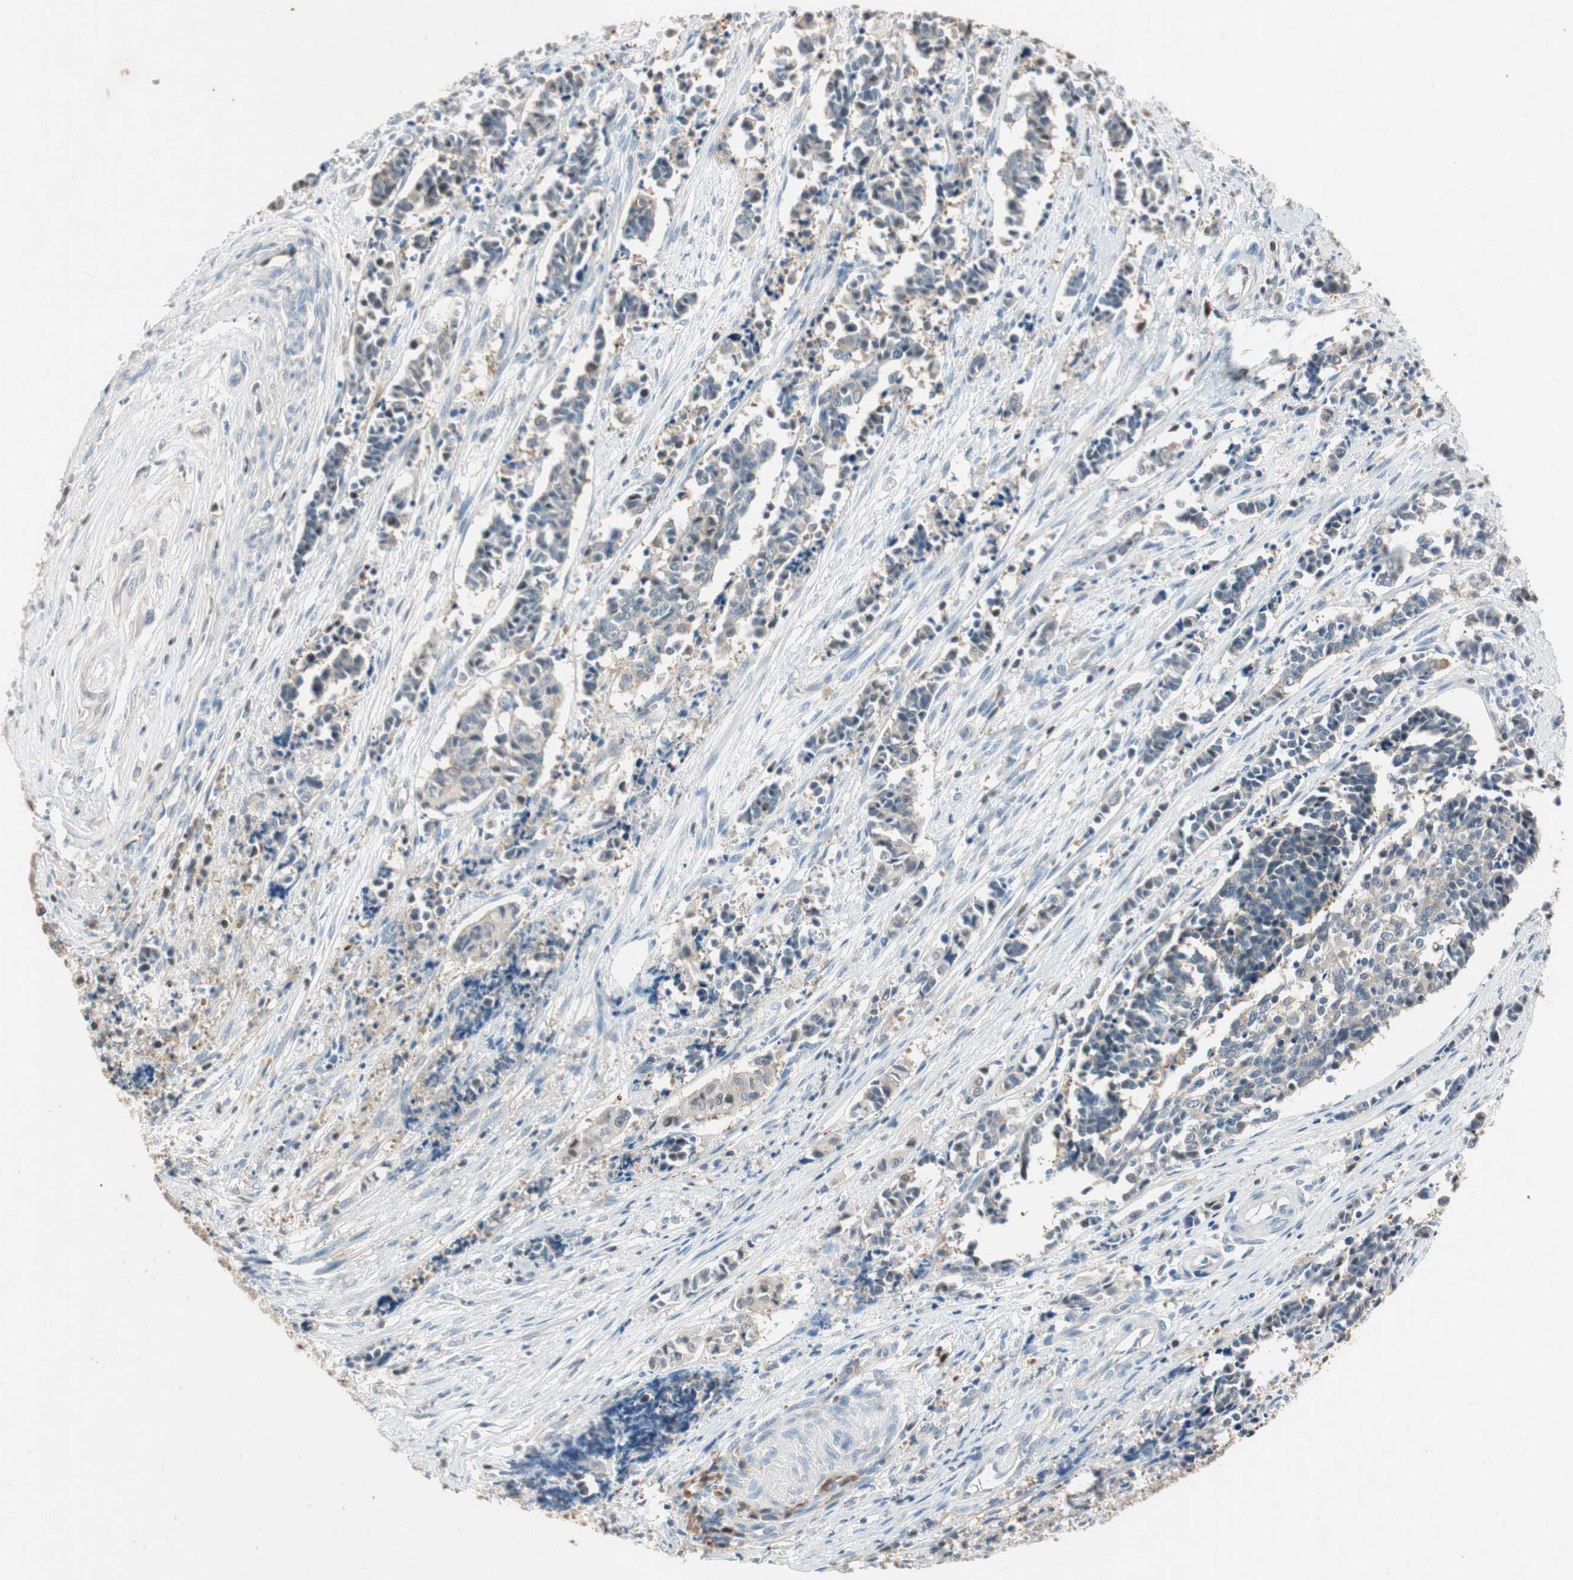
{"staining": {"intensity": "negative", "quantity": "none", "location": "none"}, "tissue": "cervical cancer", "cell_type": "Tumor cells", "image_type": "cancer", "snomed": [{"axis": "morphology", "description": "Squamous cell carcinoma, NOS"}, {"axis": "topography", "description": "Cervix"}], "caption": "Immunohistochemistry photomicrograph of neoplastic tissue: cervical cancer (squamous cell carcinoma) stained with DAB (3,3'-diaminobenzidine) exhibits no significant protein staining in tumor cells. Brightfield microscopy of immunohistochemistry (IHC) stained with DAB (brown) and hematoxylin (blue), captured at high magnification.", "gene": "SERPINB5", "patient": {"sex": "female", "age": 35}}